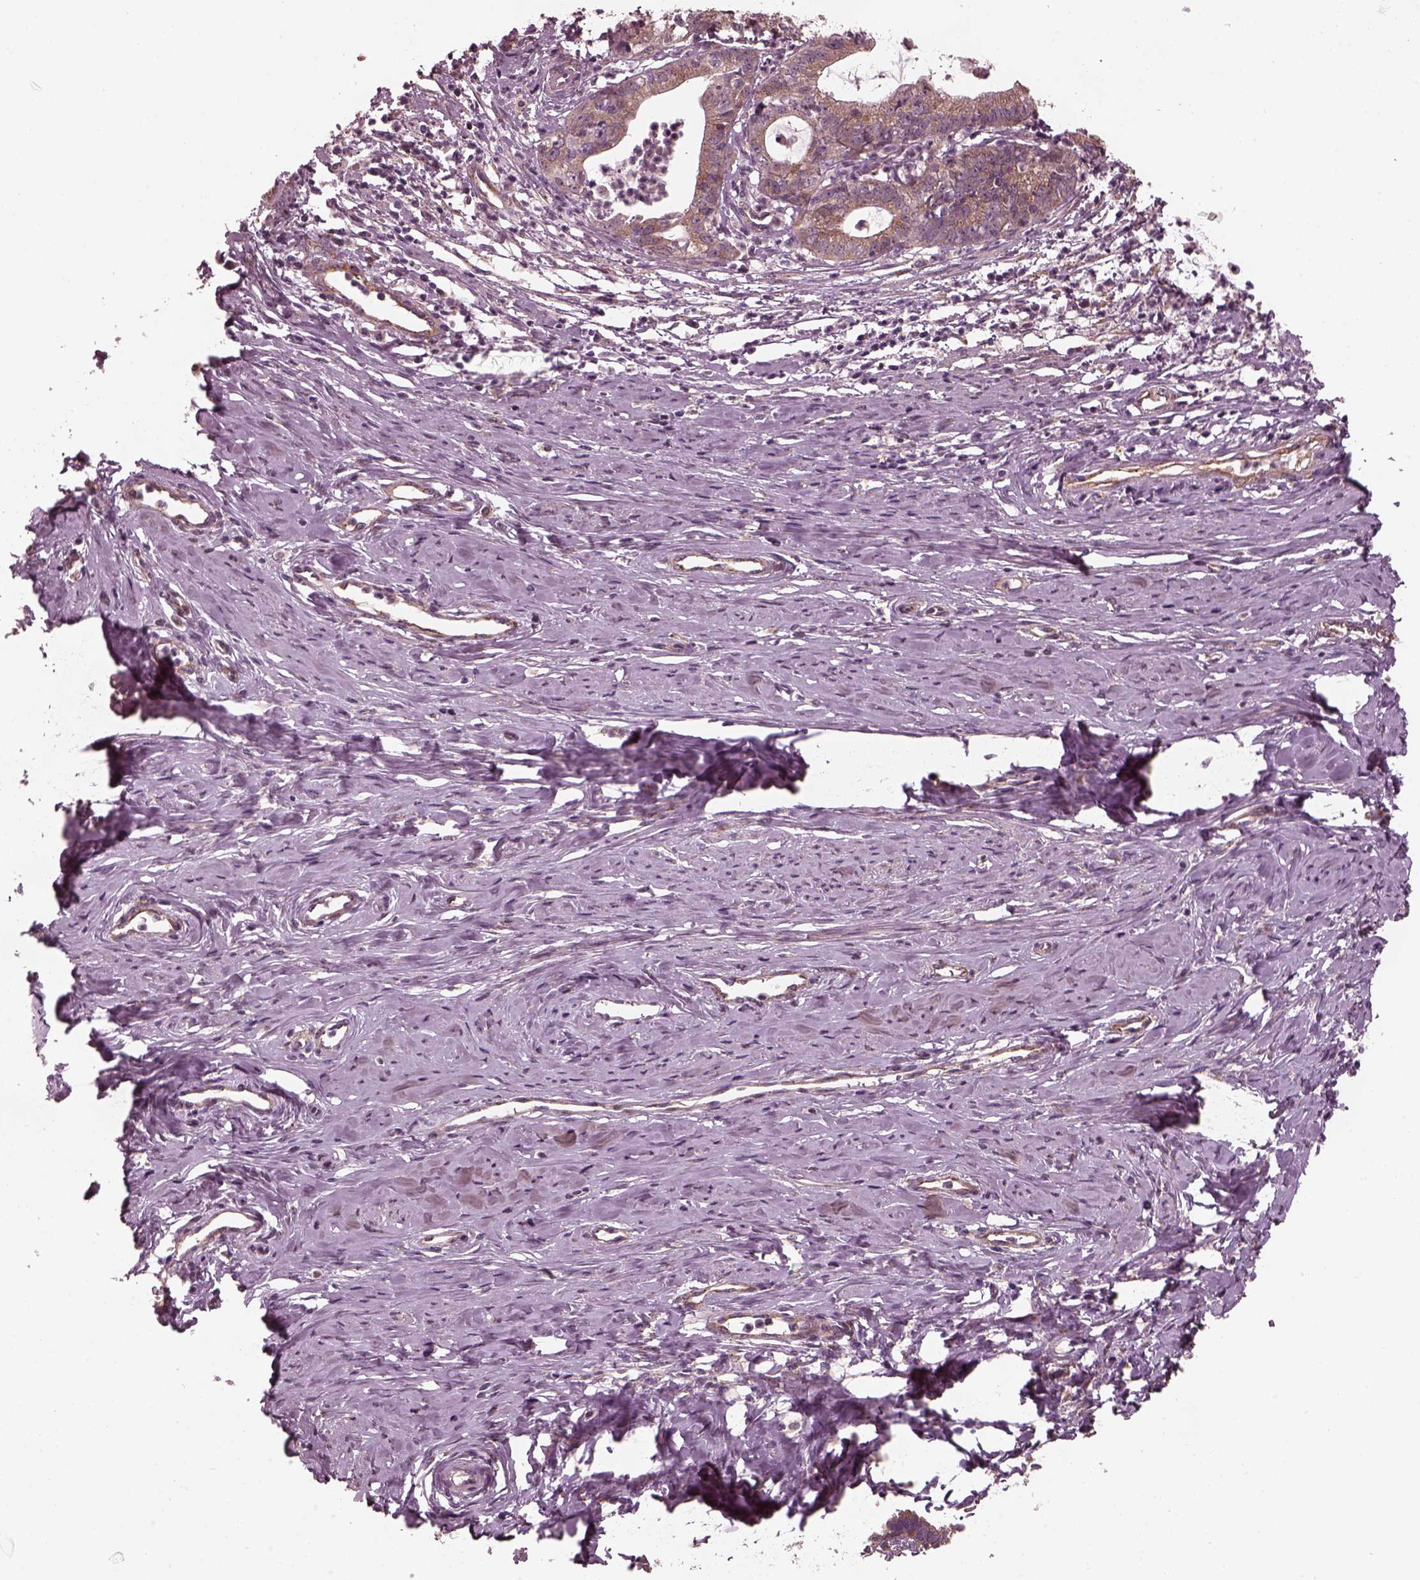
{"staining": {"intensity": "moderate", "quantity": ">75%", "location": "cytoplasmic/membranous"}, "tissue": "cervical cancer", "cell_type": "Tumor cells", "image_type": "cancer", "snomed": [{"axis": "morphology", "description": "Normal tissue, NOS"}, {"axis": "morphology", "description": "Adenocarcinoma, NOS"}, {"axis": "topography", "description": "Cervix"}], "caption": "Immunohistochemical staining of cervical adenocarcinoma reveals medium levels of moderate cytoplasmic/membranous protein staining in about >75% of tumor cells. Nuclei are stained in blue.", "gene": "TUBG1", "patient": {"sex": "female", "age": 38}}